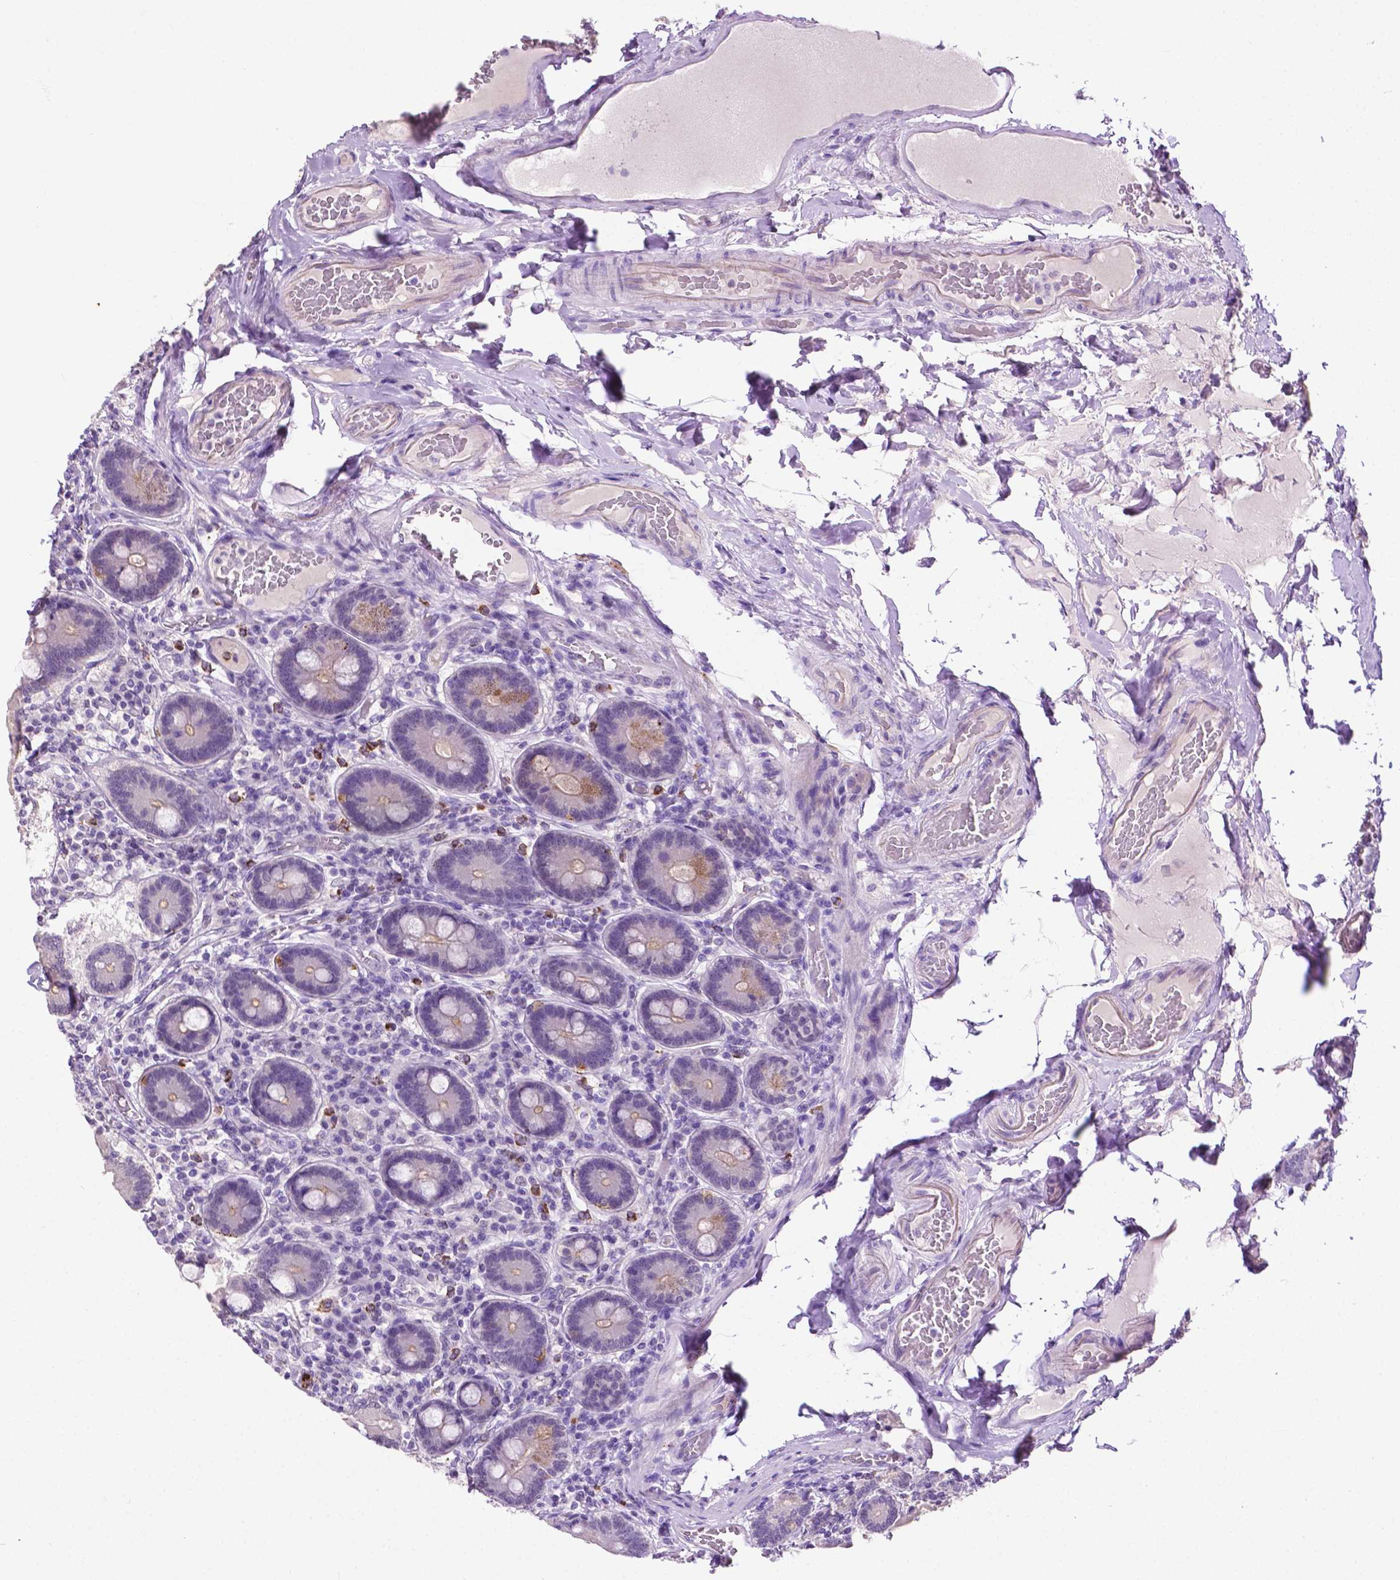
{"staining": {"intensity": "moderate", "quantity": "<25%", "location": "cytoplasmic/membranous"}, "tissue": "duodenum", "cell_type": "Glandular cells", "image_type": "normal", "snomed": [{"axis": "morphology", "description": "Normal tissue, NOS"}, {"axis": "topography", "description": "Duodenum"}], "caption": "Protein staining demonstrates moderate cytoplasmic/membranous positivity in approximately <25% of glandular cells in unremarkable duodenum.", "gene": "MMP27", "patient": {"sex": "female", "age": 62}}